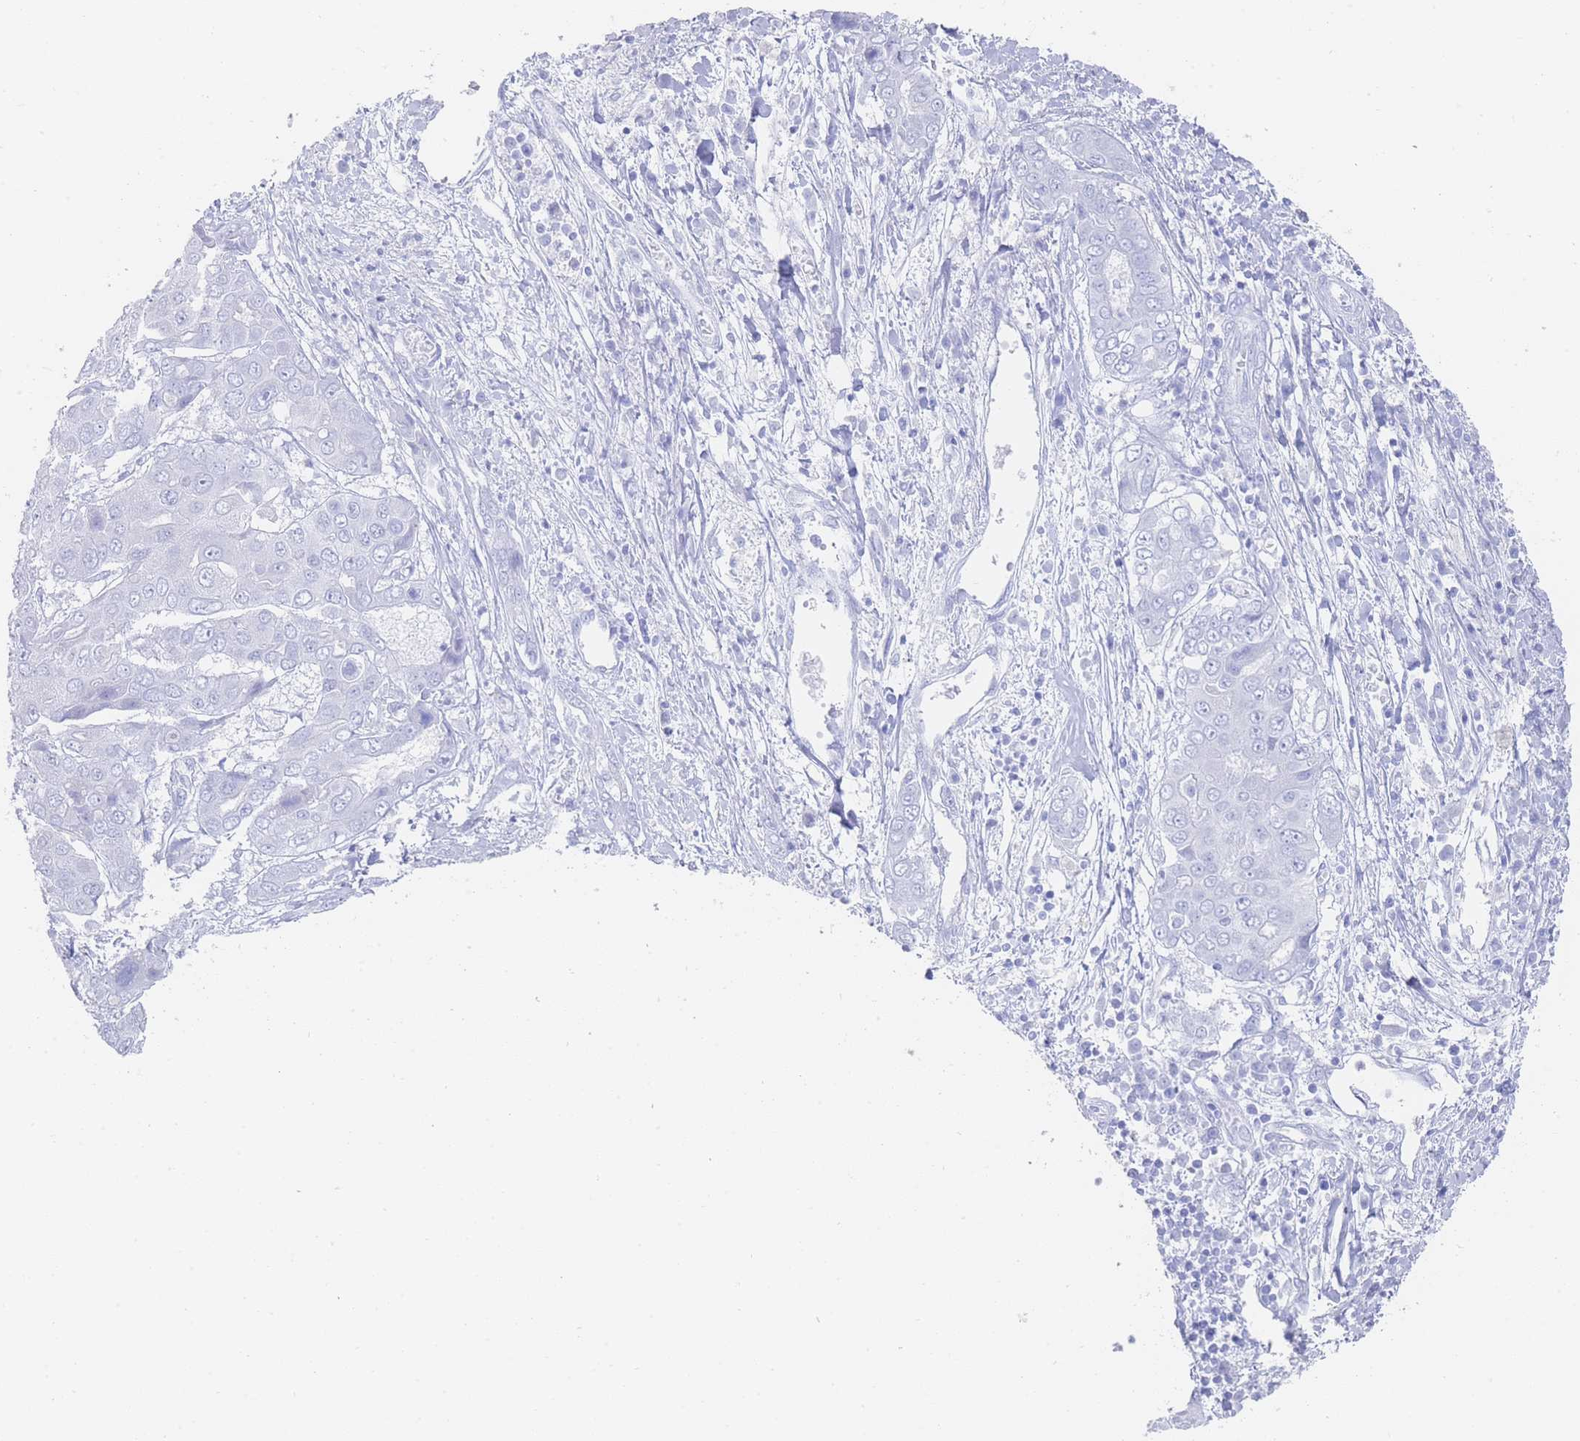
{"staining": {"intensity": "negative", "quantity": "none", "location": "none"}, "tissue": "liver cancer", "cell_type": "Tumor cells", "image_type": "cancer", "snomed": [{"axis": "morphology", "description": "Cholangiocarcinoma"}, {"axis": "topography", "description": "Liver"}], "caption": "Cholangiocarcinoma (liver) was stained to show a protein in brown. There is no significant expression in tumor cells.", "gene": "LRRC37A", "patient": {"sex": "male", "age": 67}}